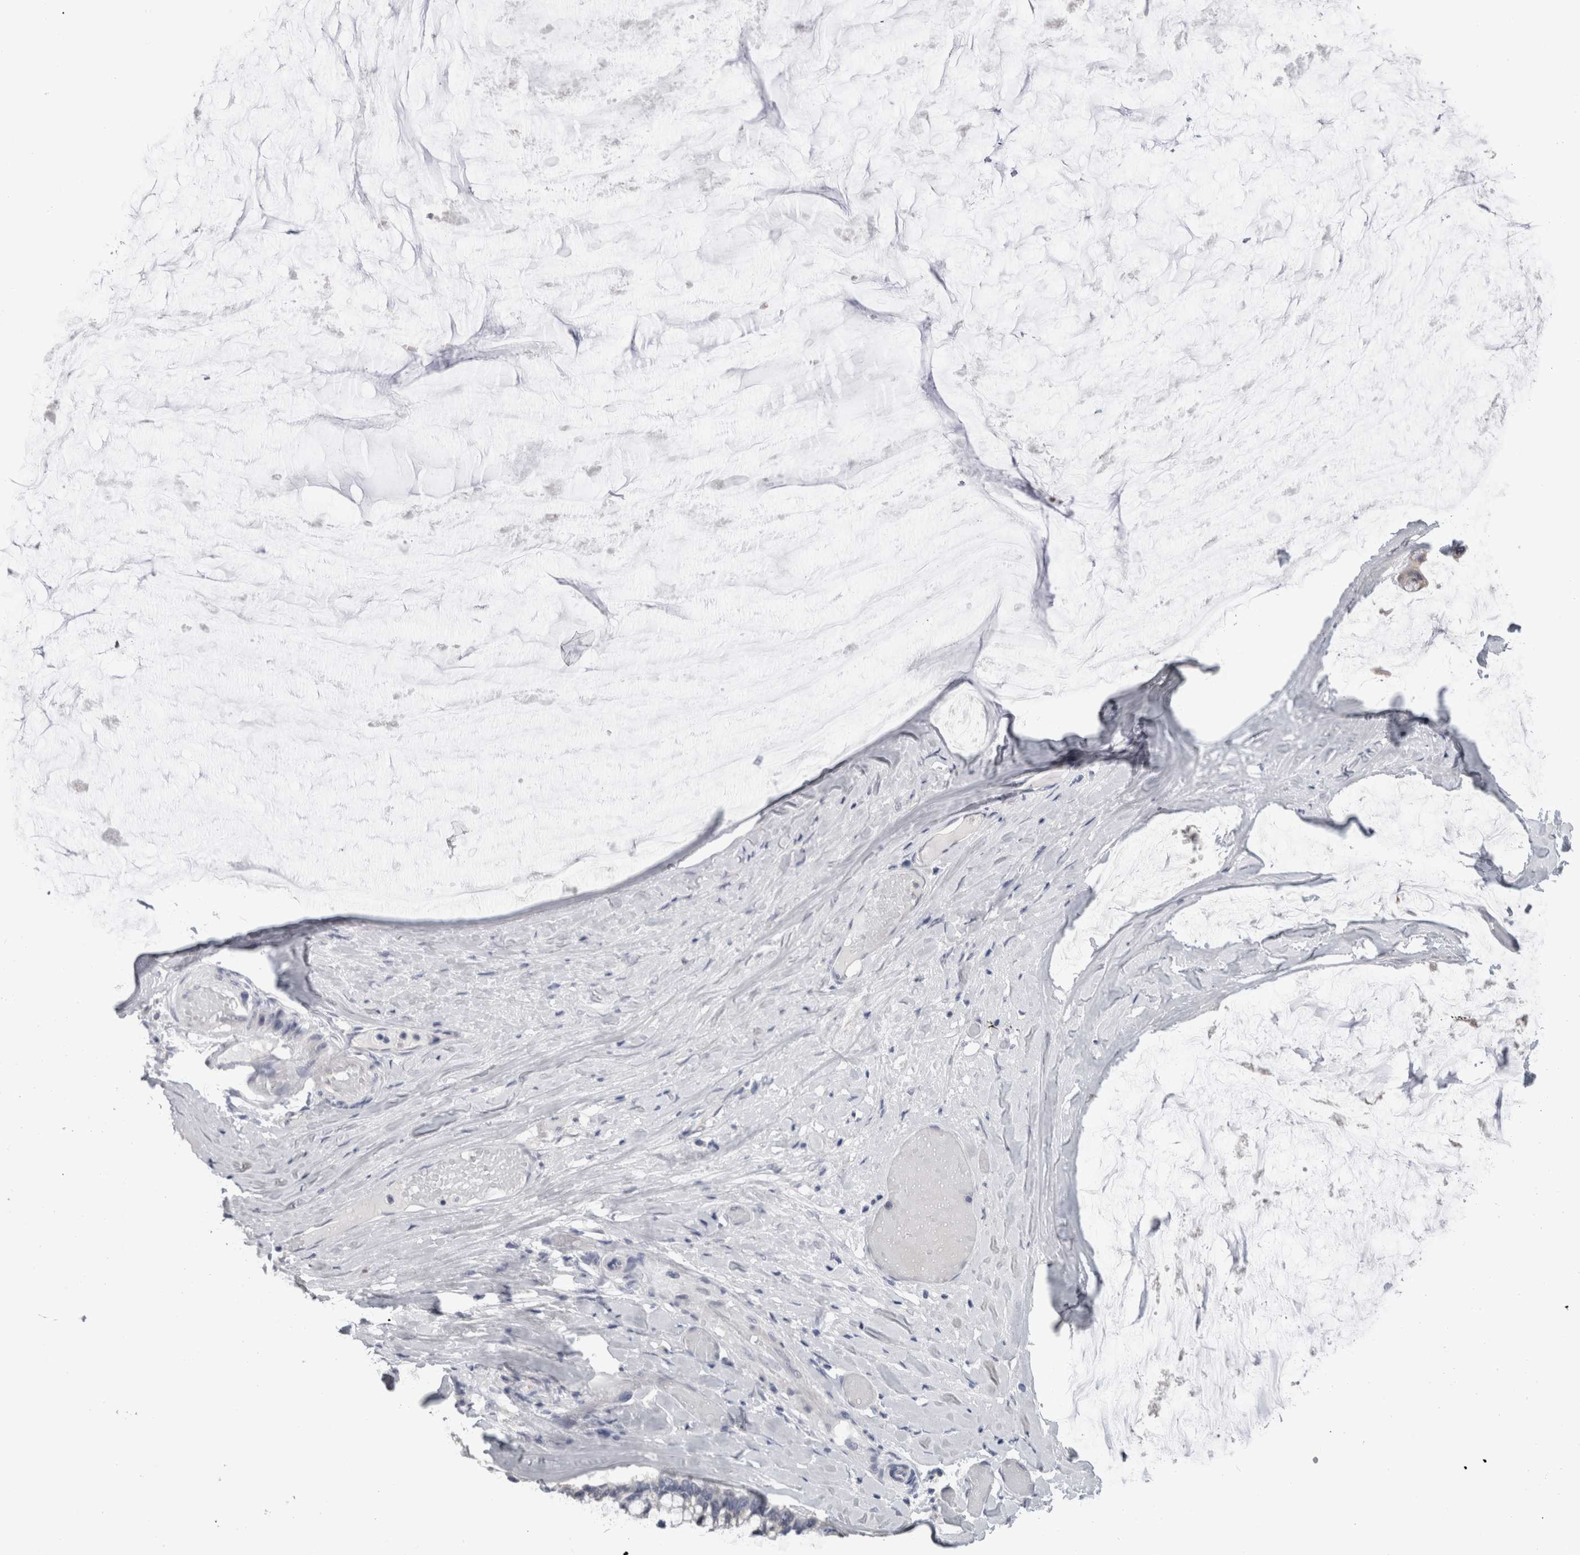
{"staining": {"intensity": "negative", "quantity": "none", "location": "none"}, "tissue": "ovarian cancer", "cell_type": "Tumor cells", "image_type": "cancer", "snomed": [{"axis": "morphology", "description": "Cystadenocarcinoma, mucinous, NOS"}, {"axis": "topography", "description": "Ovary"}], "caption": "The image exhibits no significant expression in tumor cells of mucinous cystadenocarcinoma (ovarian).", "gene": "FHOD3", "patient": {"sex": "female", "age": 39}}